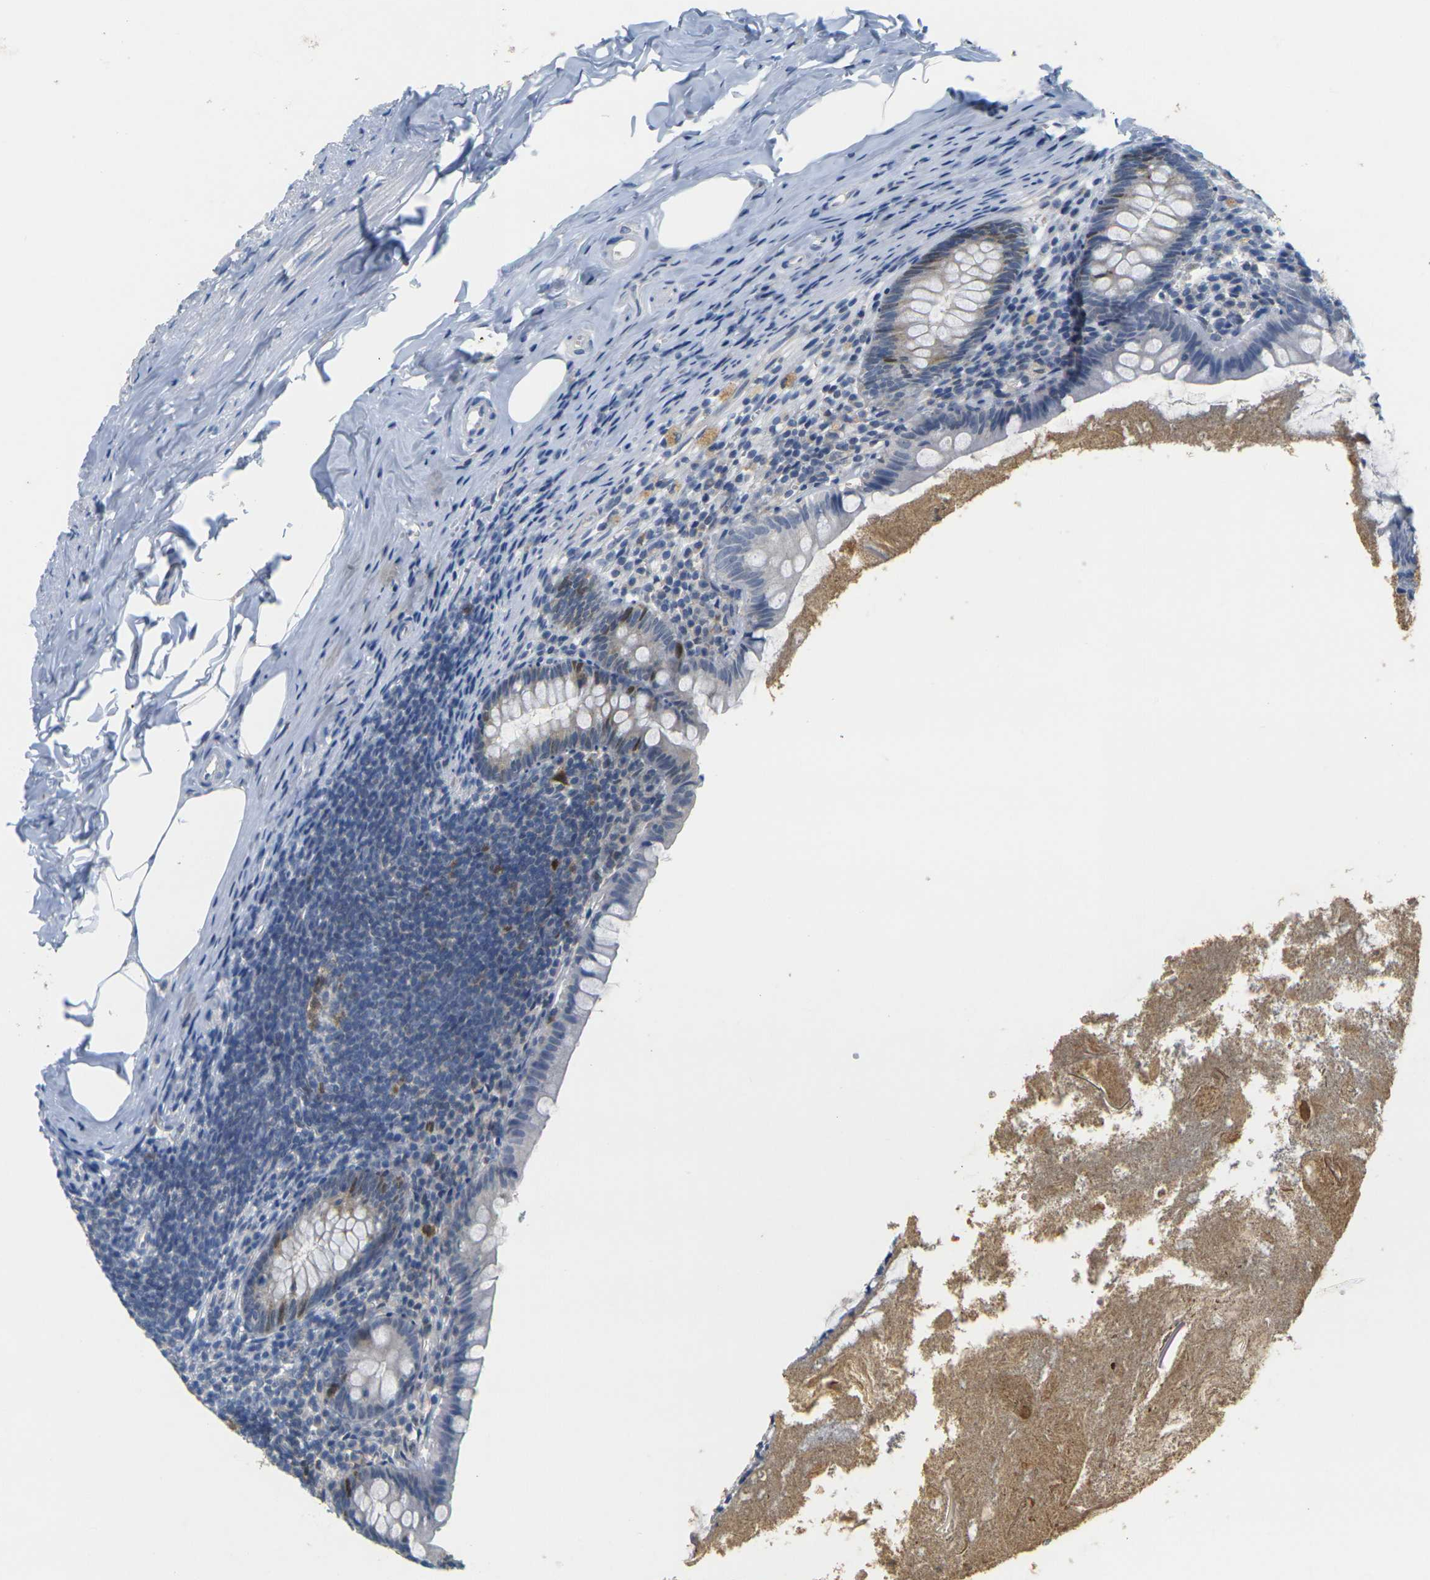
{"staining": {"intensity": "moderate", "quantity": "<25%", "location": "nuclear"}, "tissue": "appendix", "cell_type": "Glandular cells", "image_type": "normal", "snomed": [{"axis": "morphology", "description": "Normal tissue, NOS"}, {"axis": "topography", "description": "Appendix"}], "caption": "Glandular cells reveal moderate nuclear staining in approximately <25% of cells in normal appendix.", "gene": "CDK2", "patient": {"sex": "male", "age": 52}}